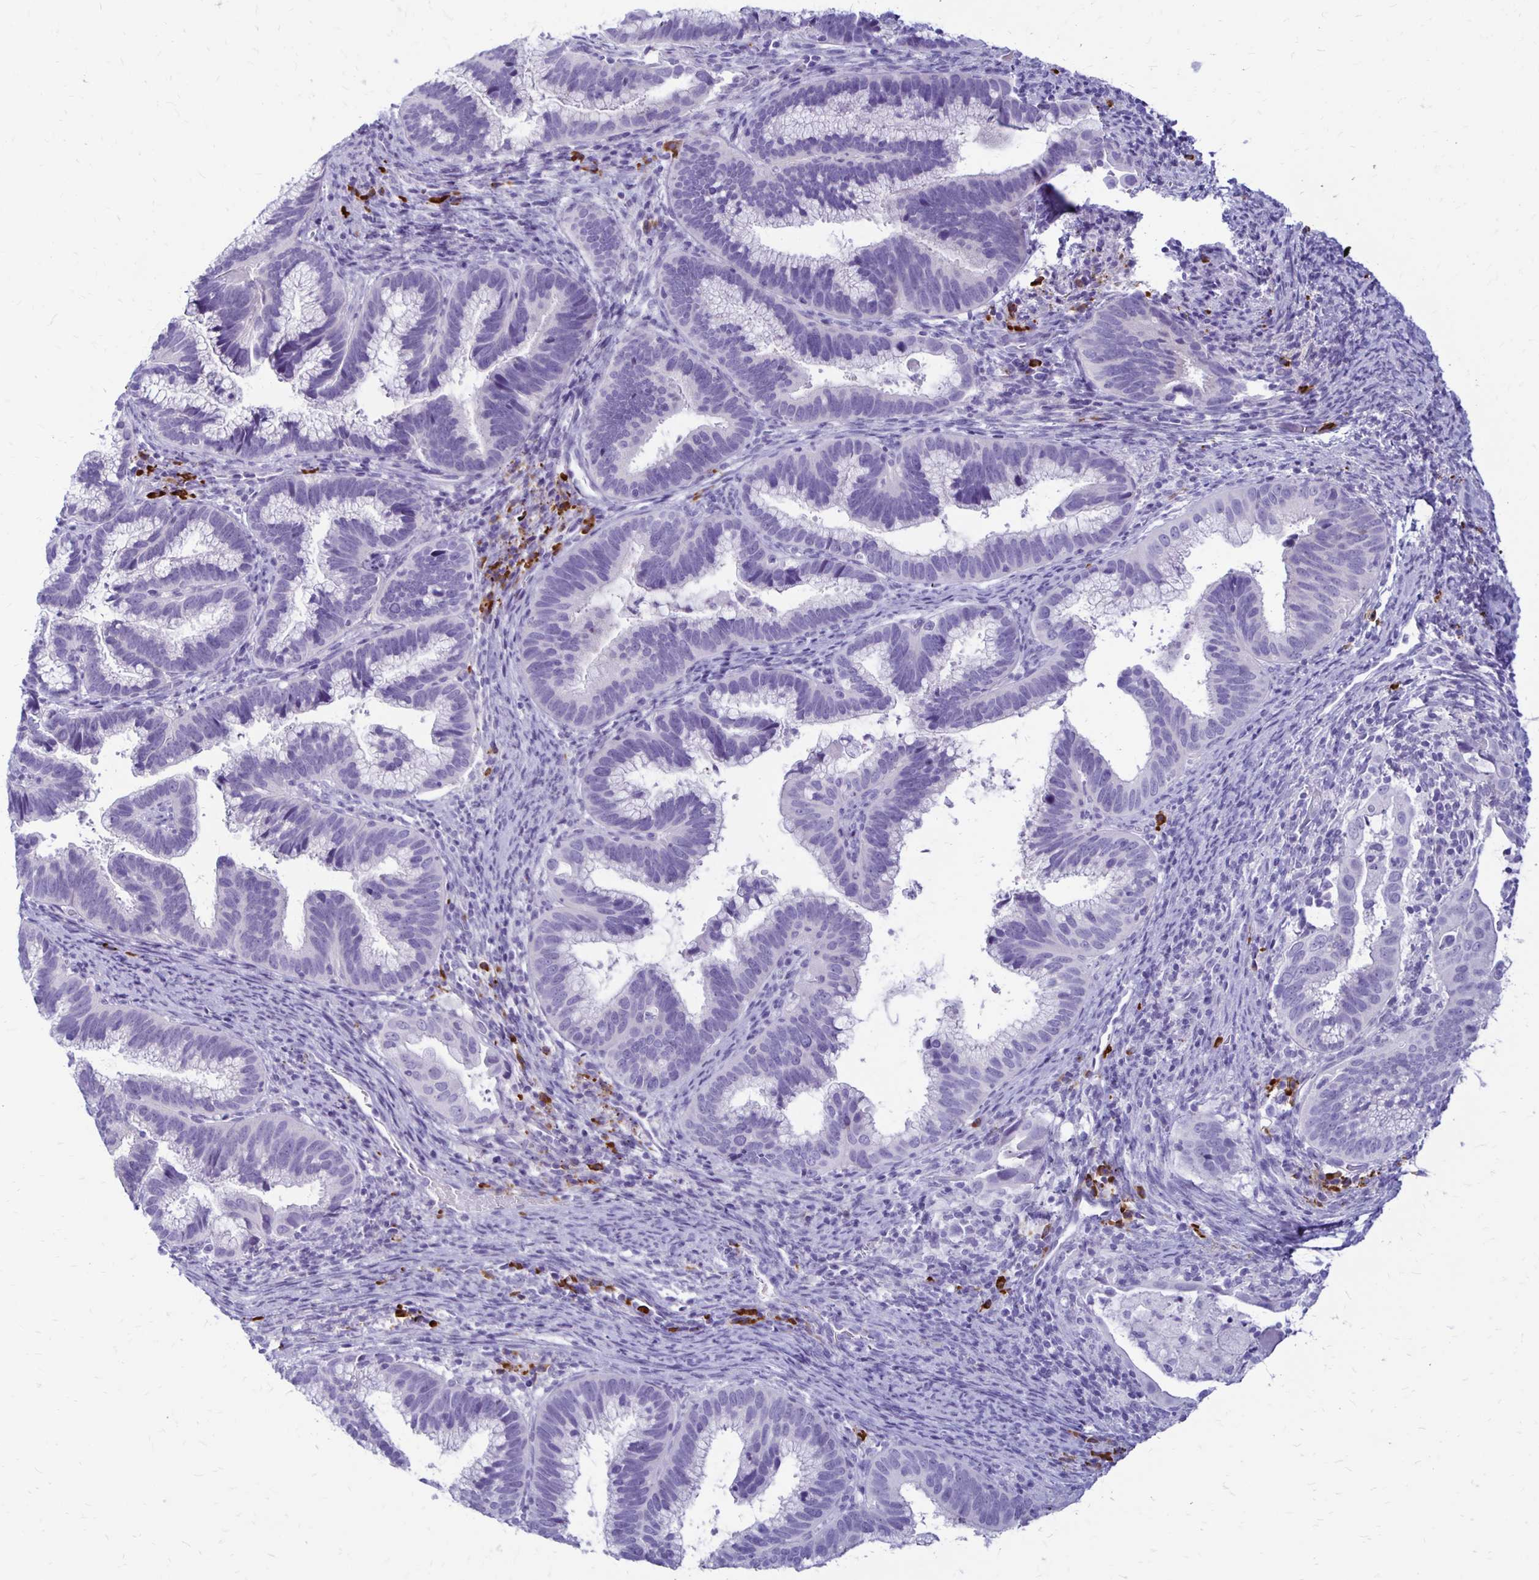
{"staining": {"intensity": "negative", "quantity": "none", "location": "none"}, "tissue": "cervical cancer", "cell_type": "Tumor cells", "image_type": "cancer", "snomed": [{"axis": "morphology", "description": "Adenocarcinoma, NOS"}, {"axis": "topography", "description": "Cervix"}], "caption": "Tumor cells show no significant protein staining in cervical cancer. Nuclei are stained in blue.", "gene": "FNTB", "patient": {"sex": "female", "age": 61}}